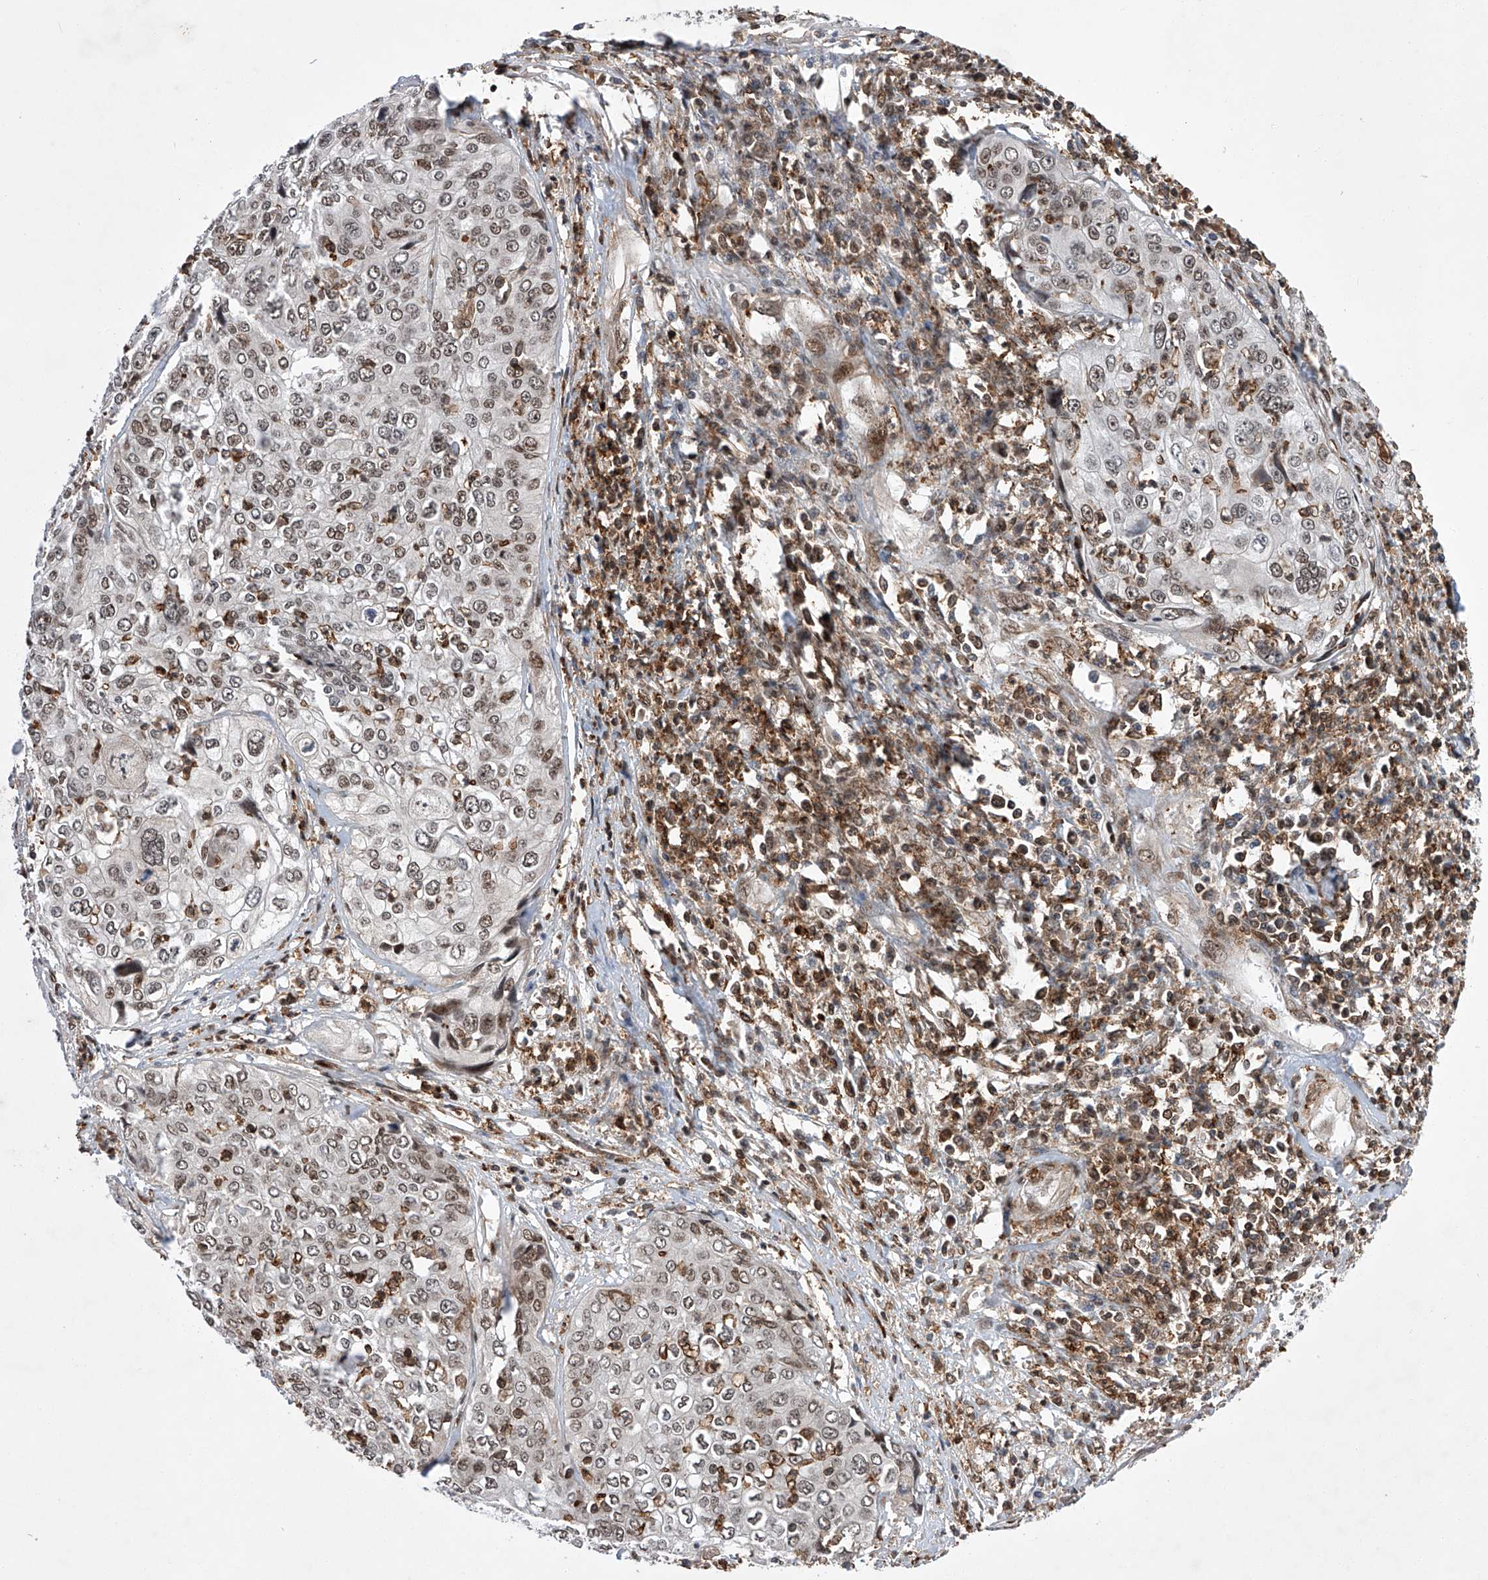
{"staining": {"intensity": "weak", "quantity": "25%-75%", "location": "nuclear"}, "tissue": "cervical cancer", "cell_type": "Tumor cells", "image_type": "cancer", "snomed": [{"axis": "morphology", "description": "Squamous cell carcinoma, NOS"}, {"axis": "topography", "description": "Cervix"}], "caption": "Brown immunohistochemical staining in human cervical cancer exhibits weak nuclear expression in about 25%-75% of tumor cells.", "gene": "ZNF280D", "patient": {"sex": "female", "age": 31}}